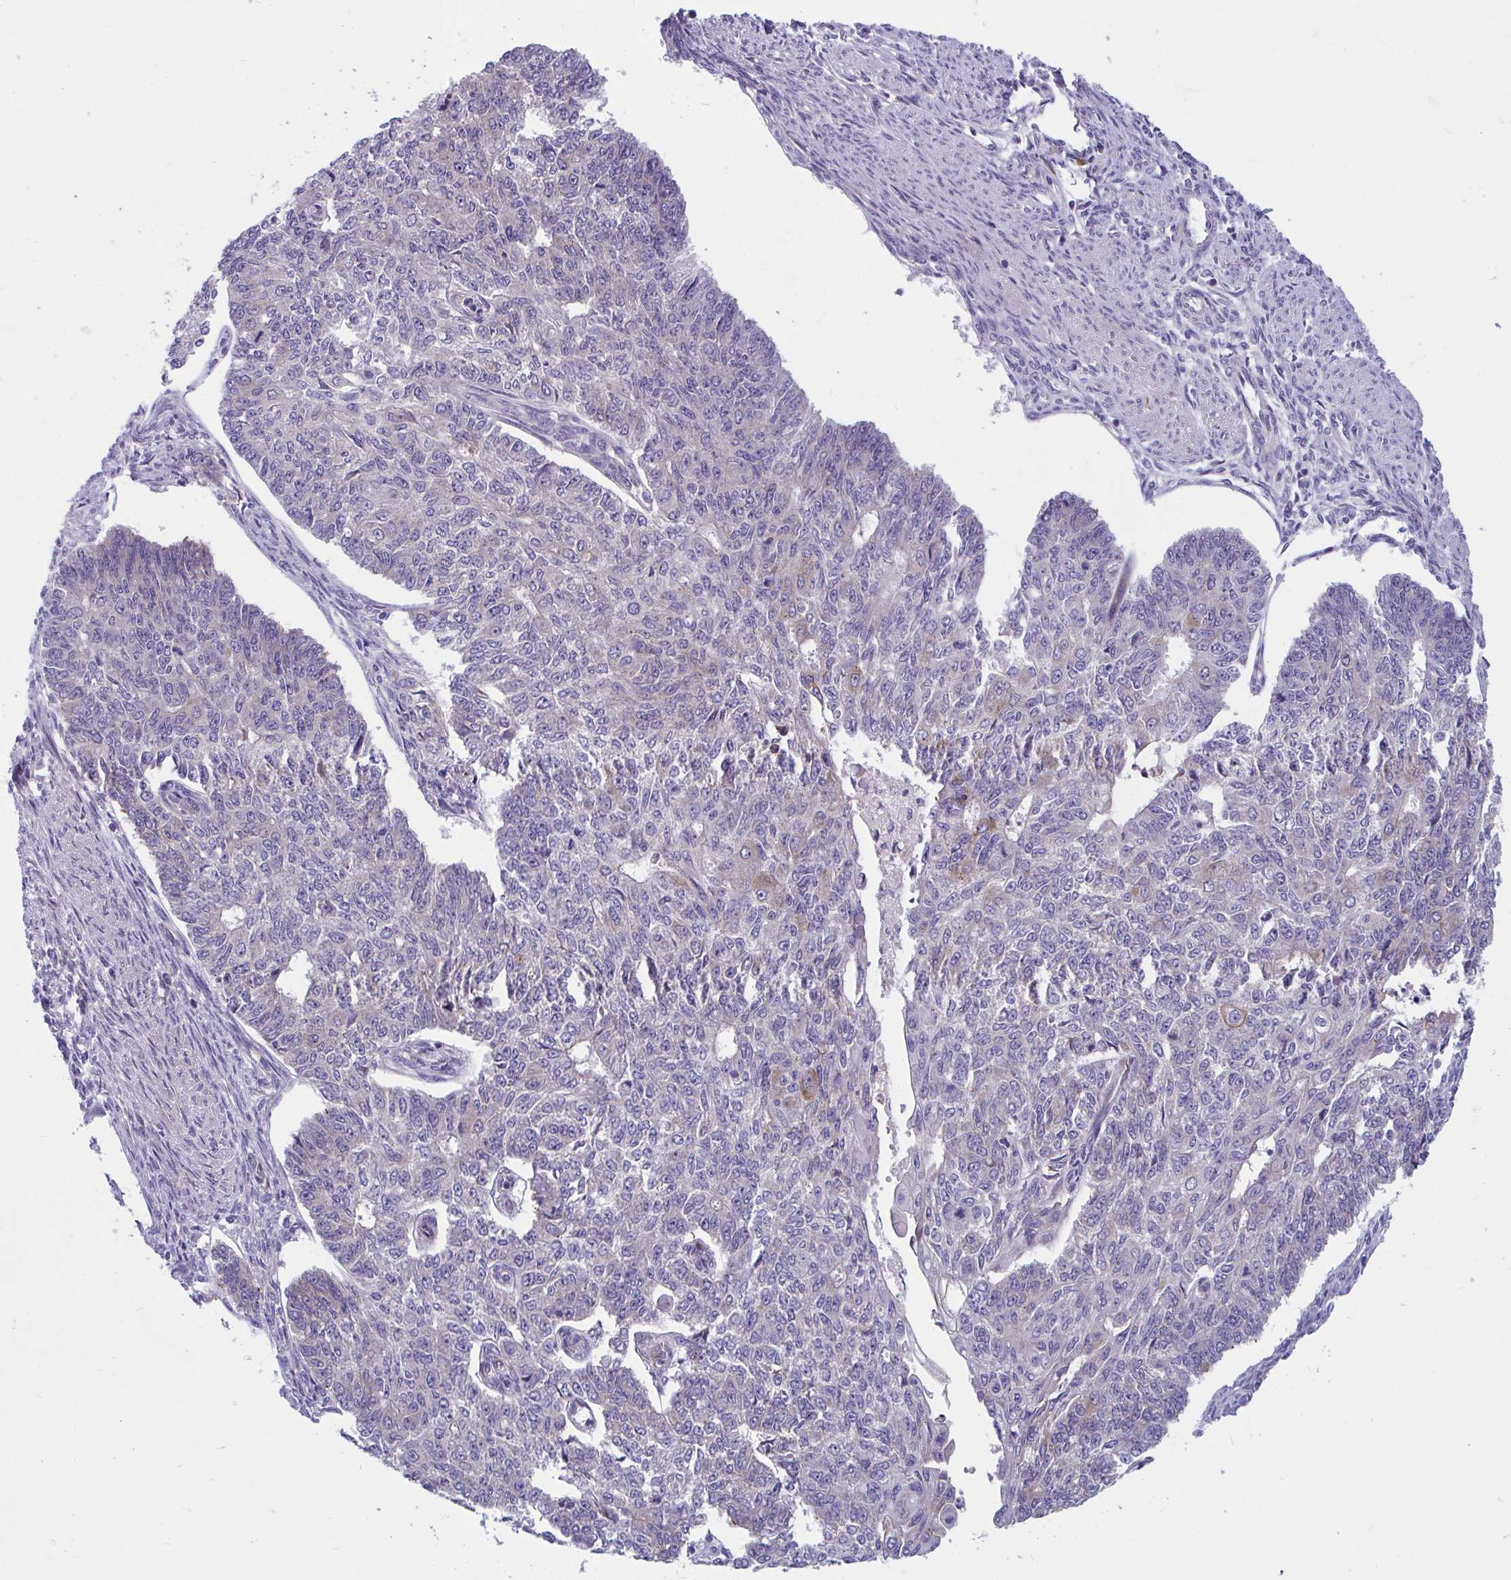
{"staining": {"intensity": "weak", "quantity": "<25%", "location": "cytoplasmic/membranous"}, "tissue": "endometrial cancer", "cell_type": "Tumor cells", "image_type": "cancer", "snomed": [{"axis": "morphology", "description": "Adenocarcinoma, NOS"}, {"axis": "topography", "description": "Endometrium"}], "caption": "The image reveals no significant positivity in tumor cells of endometrial adenocarcinoma. (Stains: DAB immunohistochemistry (IHC) with hematoxylin counter stain, Microscopy: brightfield microscopy at high magnification).", "gene": "WBP1", "patient": {"sex": "female", "age": 32}}